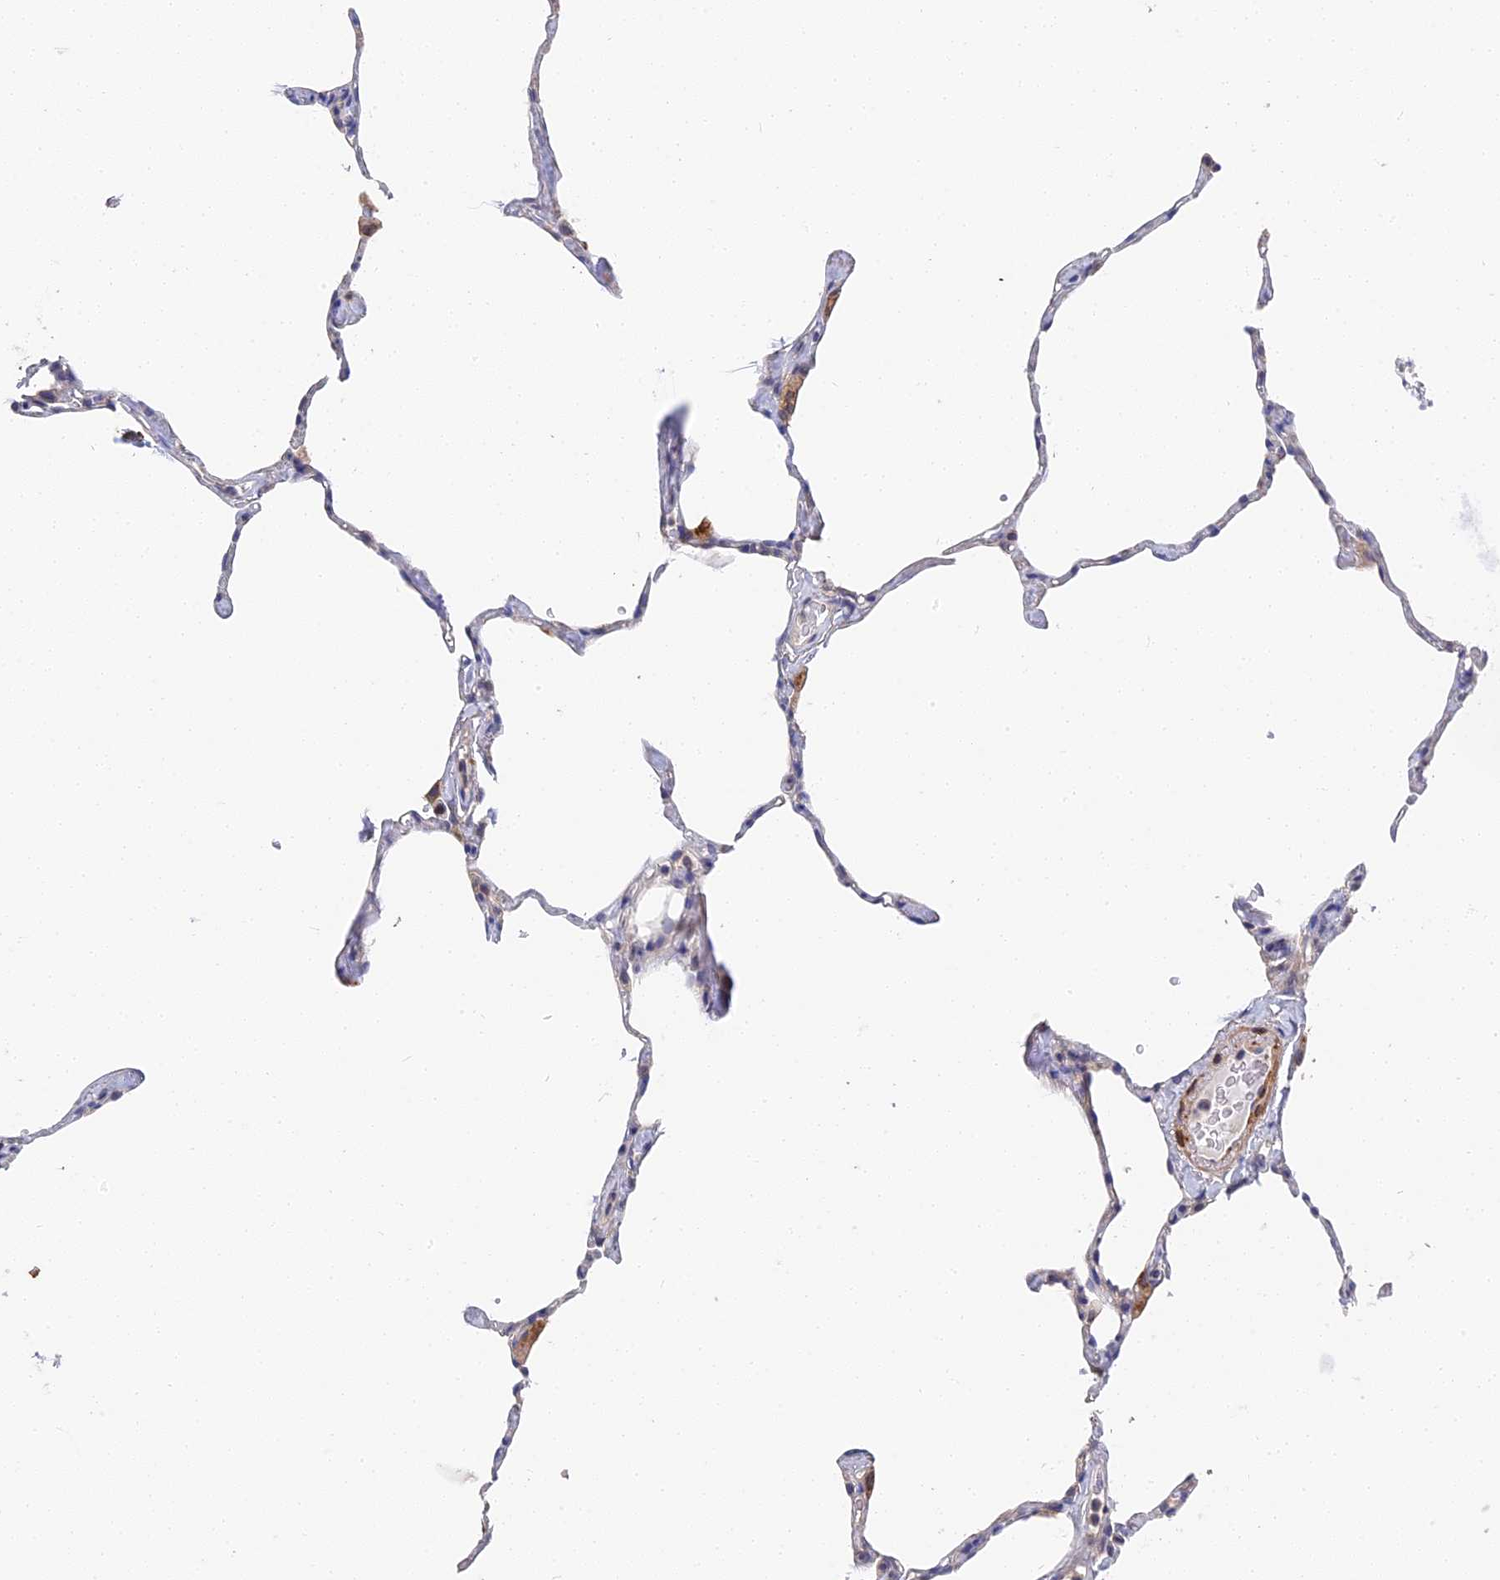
{"staining": {"intensity": "negative", "quantity": "none", "location": "none"}, "tissue": "lung", "cell_type": "Alveolar cells", "image_type": "normal", "snomed": [{"axis": "morphology", "description": "Normal tissue, NOS"}, {"axis": "topography", "description": "Lung"}], "caption": "Protein analysis of normal lung demonstrates no significant staining in alveolar cells.", "gene": "CCDC113", "patient": {"sex": "male", "age": 65}}